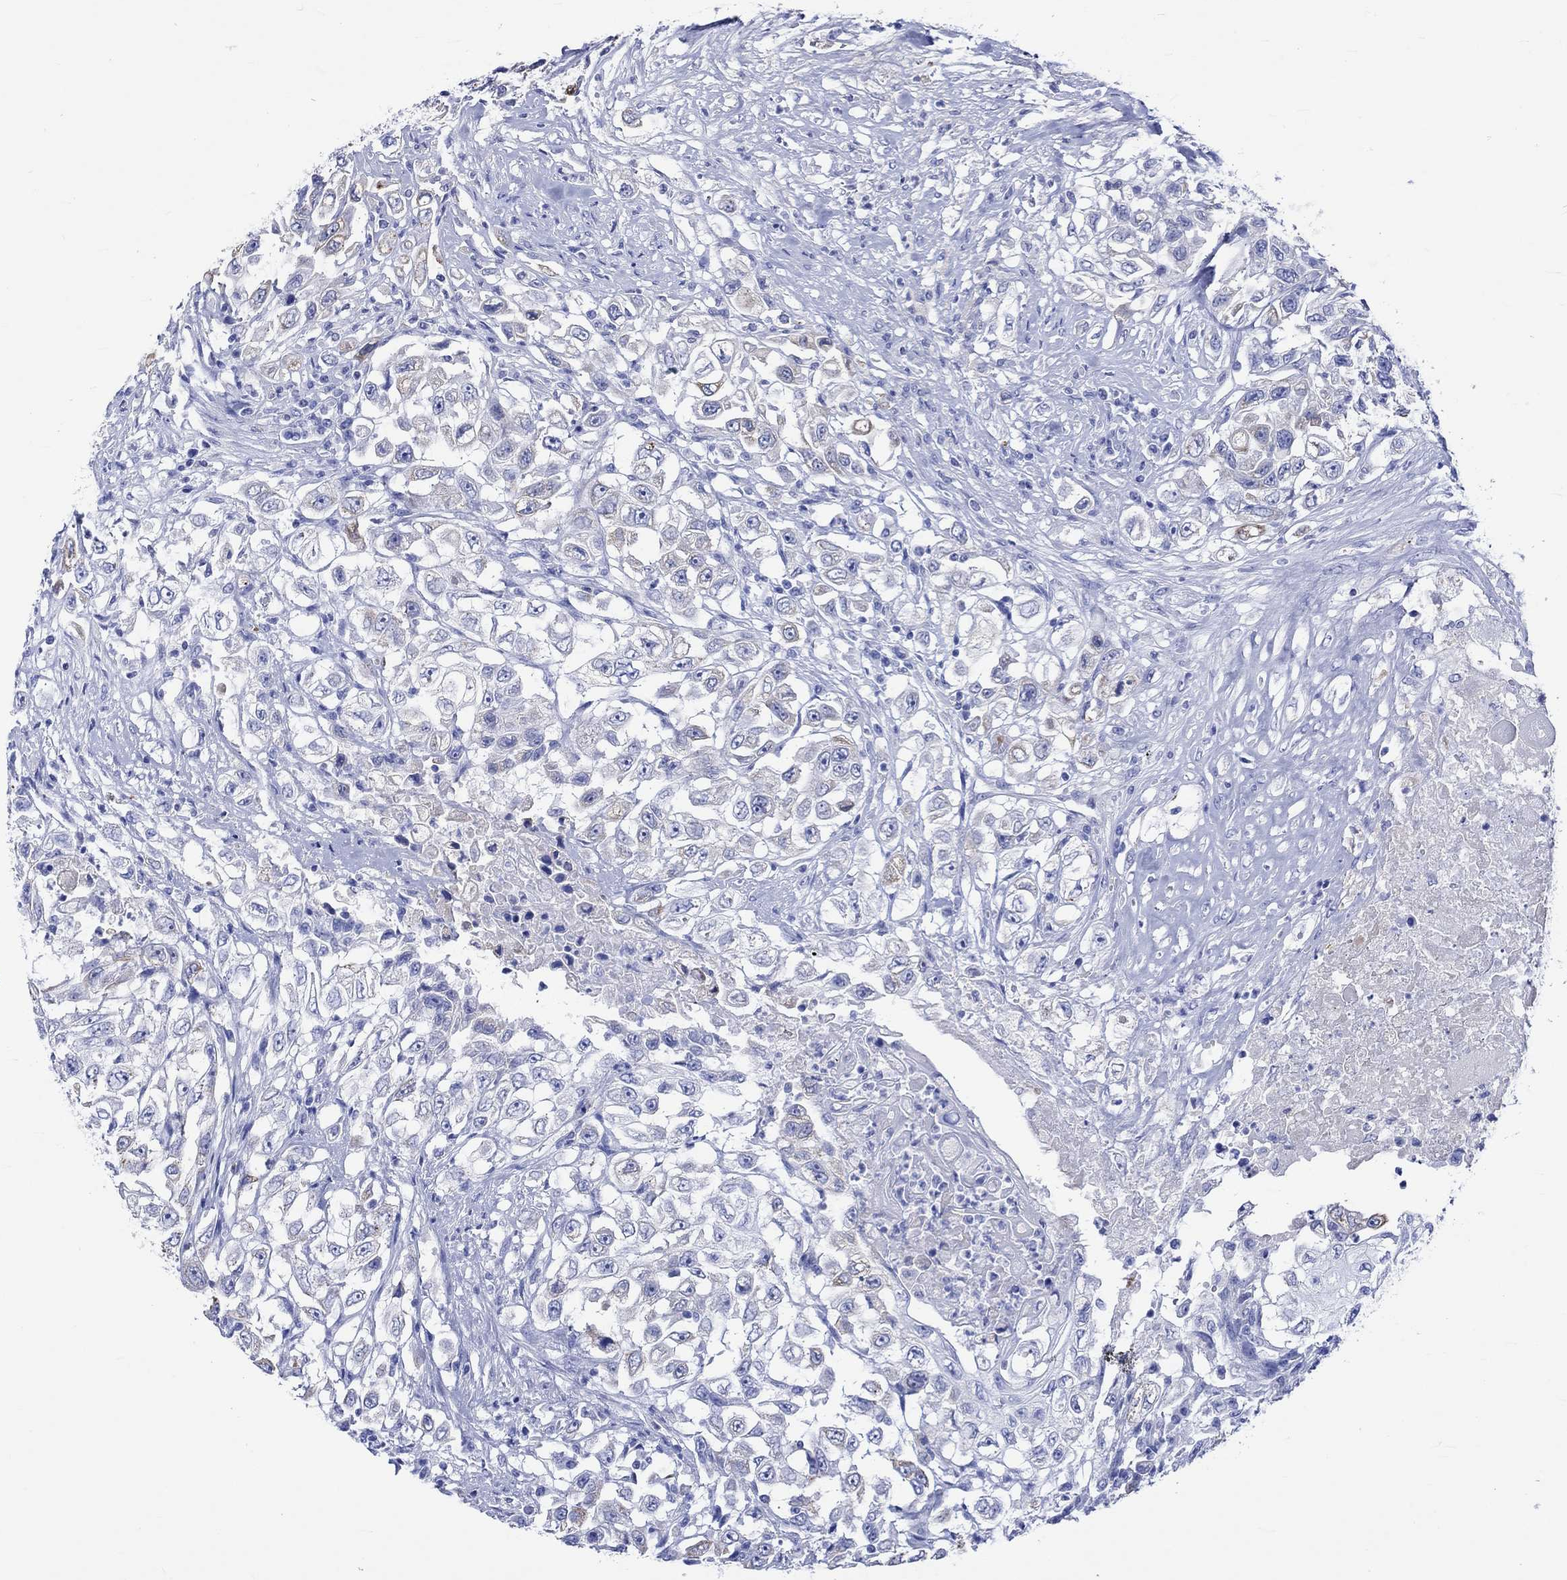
{"staining": {"intensity": "negative", "quantity": "none", "location": "none"}, "tissue": "urothelial cancer", "cell_type": "Tumor cells", "image_type": "cancer", "snomed": [{"axis": "morphology", "description": "Urothelial carcinoma, High grade"}, {"axis": "topography", "description": "Urinary bladder"}], "caption": "High power microscopy photomicrograph of an immunohistochemistry (IHC) histopathology image of urothelial carcinoma (high-grade), revealing no significant expression in tumor cells.", "gene": "KLHL33", "patient": {"sex": "female", "age": 56}}